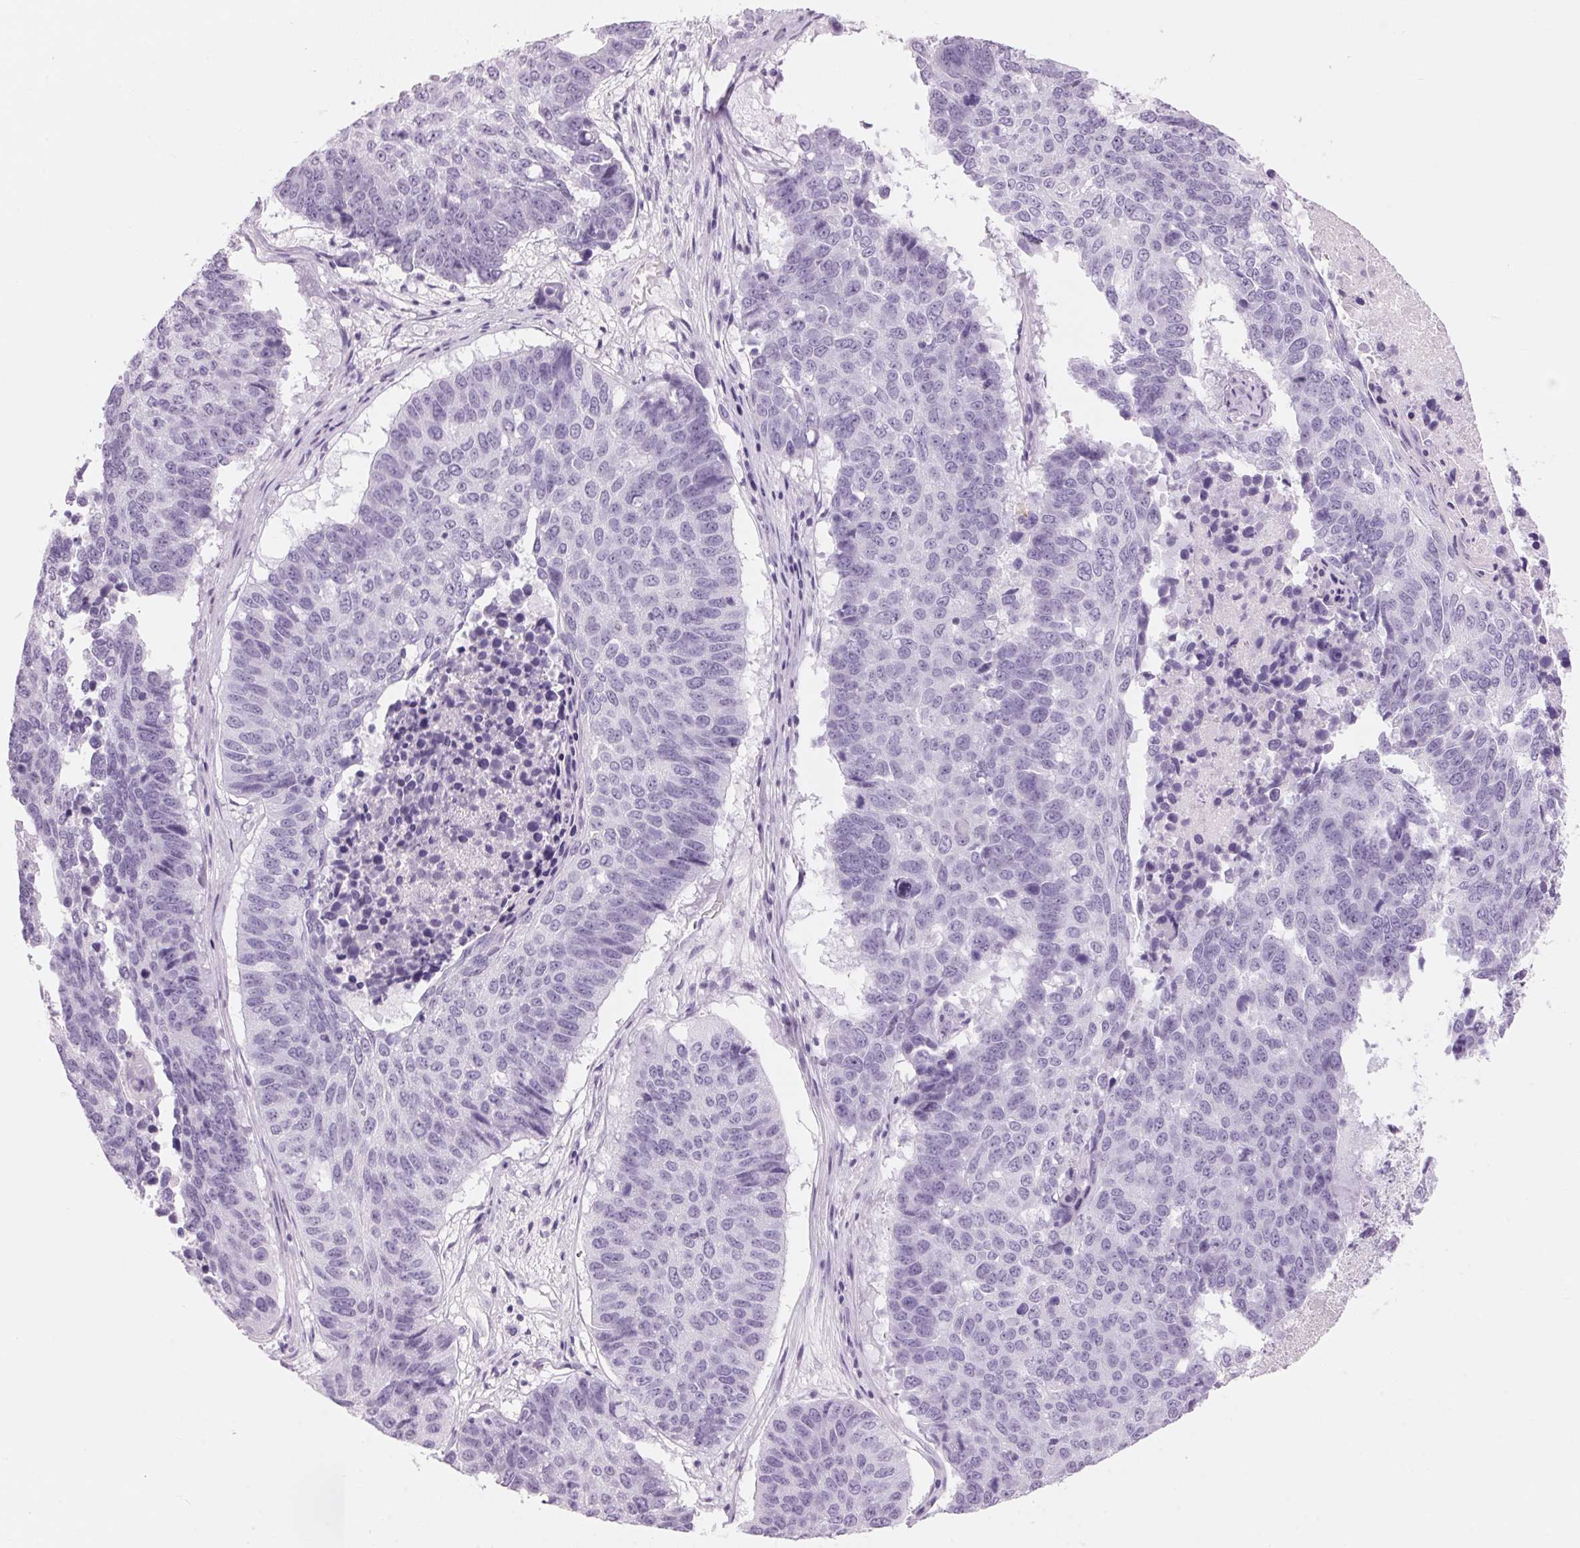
{"staining": {"intensity": "negative", "quantity": "none", "location": "none"}, "tissue": "lung cancer", "cell_type": "Tumor cells", "image_type": "cancer", "snomed": [{"axis": "morphology", "description": "Squamous cell carcinoma, NOS"}, {"axis": "topography", "description": "Lung"}], "caption": "Image shows no significant protein positivity in tumor cells of lung squamous cell carcinoma.", "gene": "ADAM20", "patient": {"sex": "male", "age": 73}}